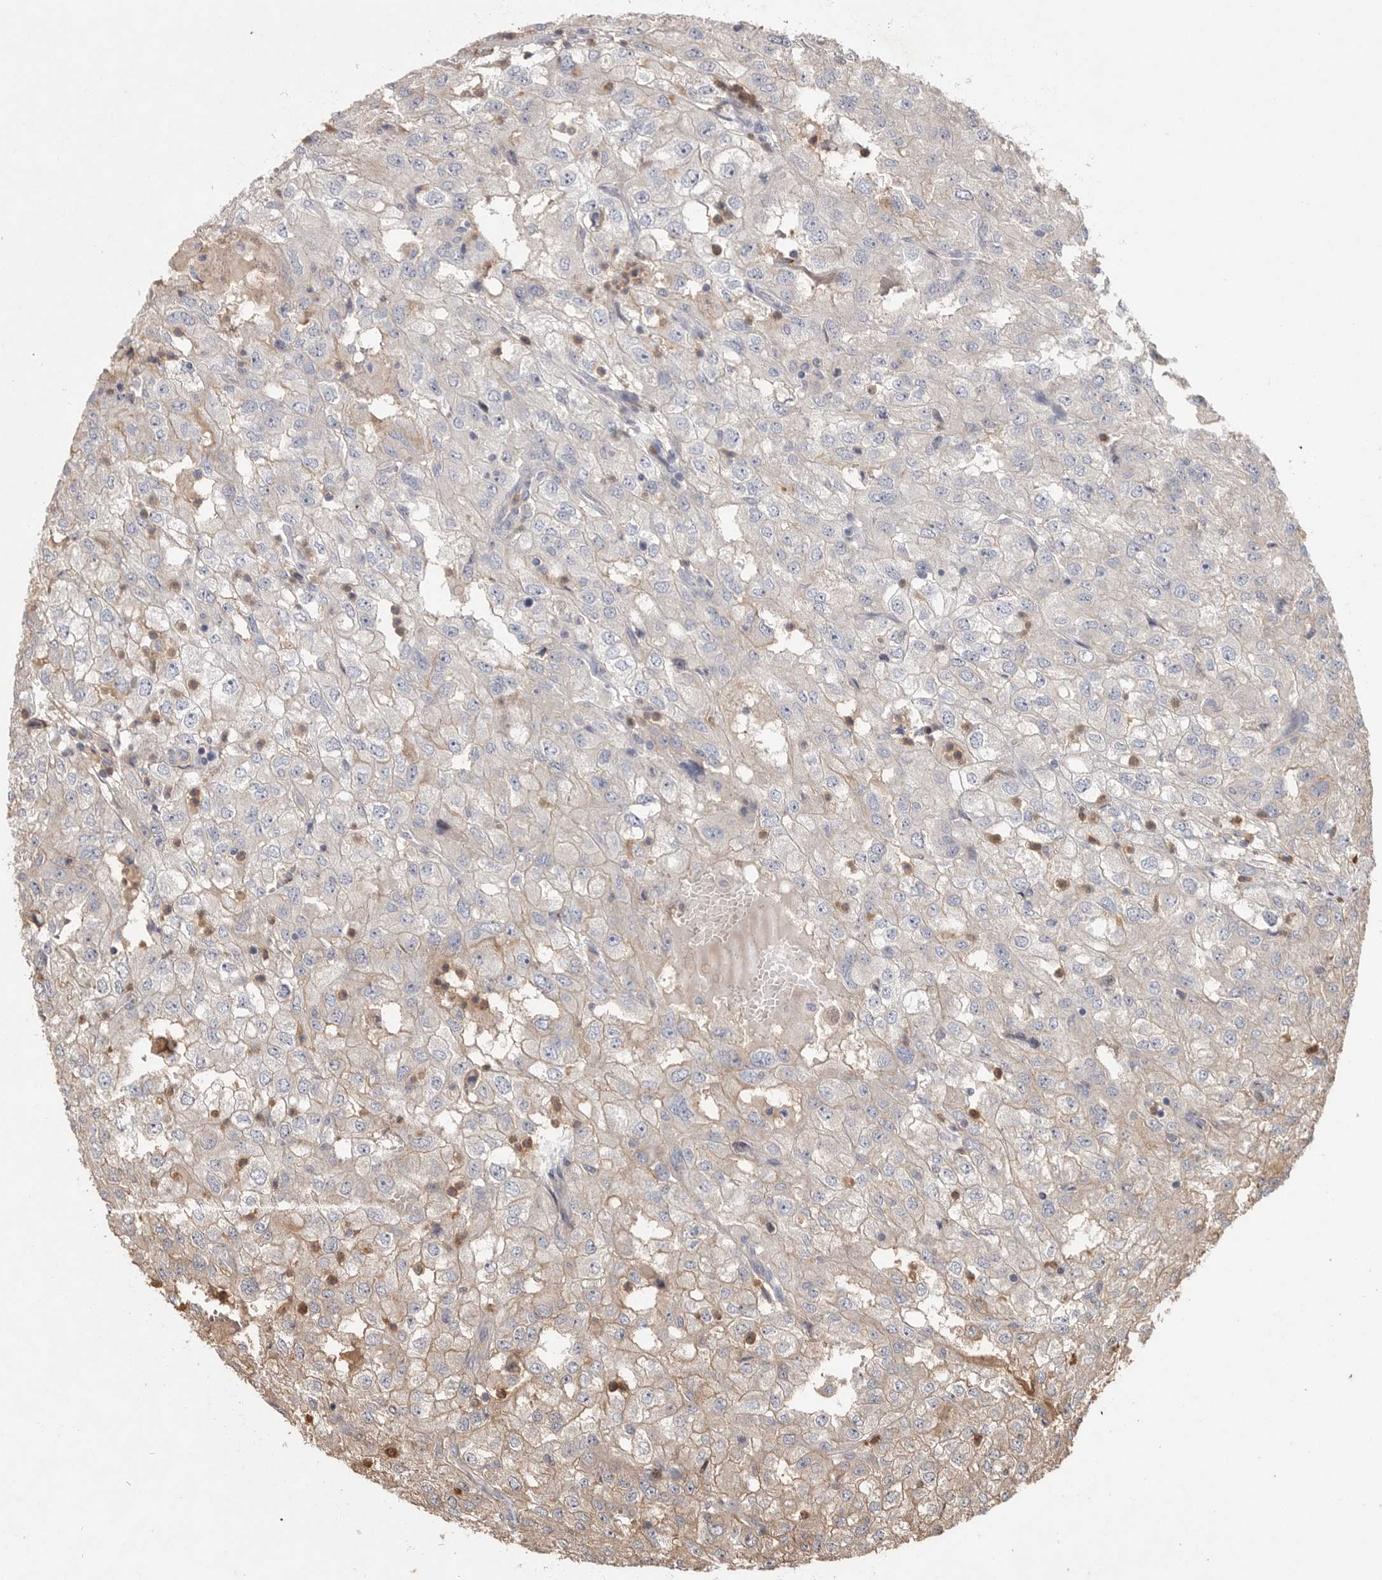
{"staining": {"intensity": "negative", "quantity": "none", "location": "none"}, "tissue": "renal cancer", "cell_type": "Tumor cells", "image_type": "cancer", "snomed": [{"axis": "morphology", "description": "Adenocarcinoma, NOS"}, {"axis": "topography", "description": "Kidney"}], "caption": "Immunohistochemistry of renal cancer shows no positivity in tumor cells. (Brightfield microscopy of DAB immunohistochemistry (IHC) at high magnification).", "gene": "VN1R4", "patient": {"sex": "female", "age": 54}}